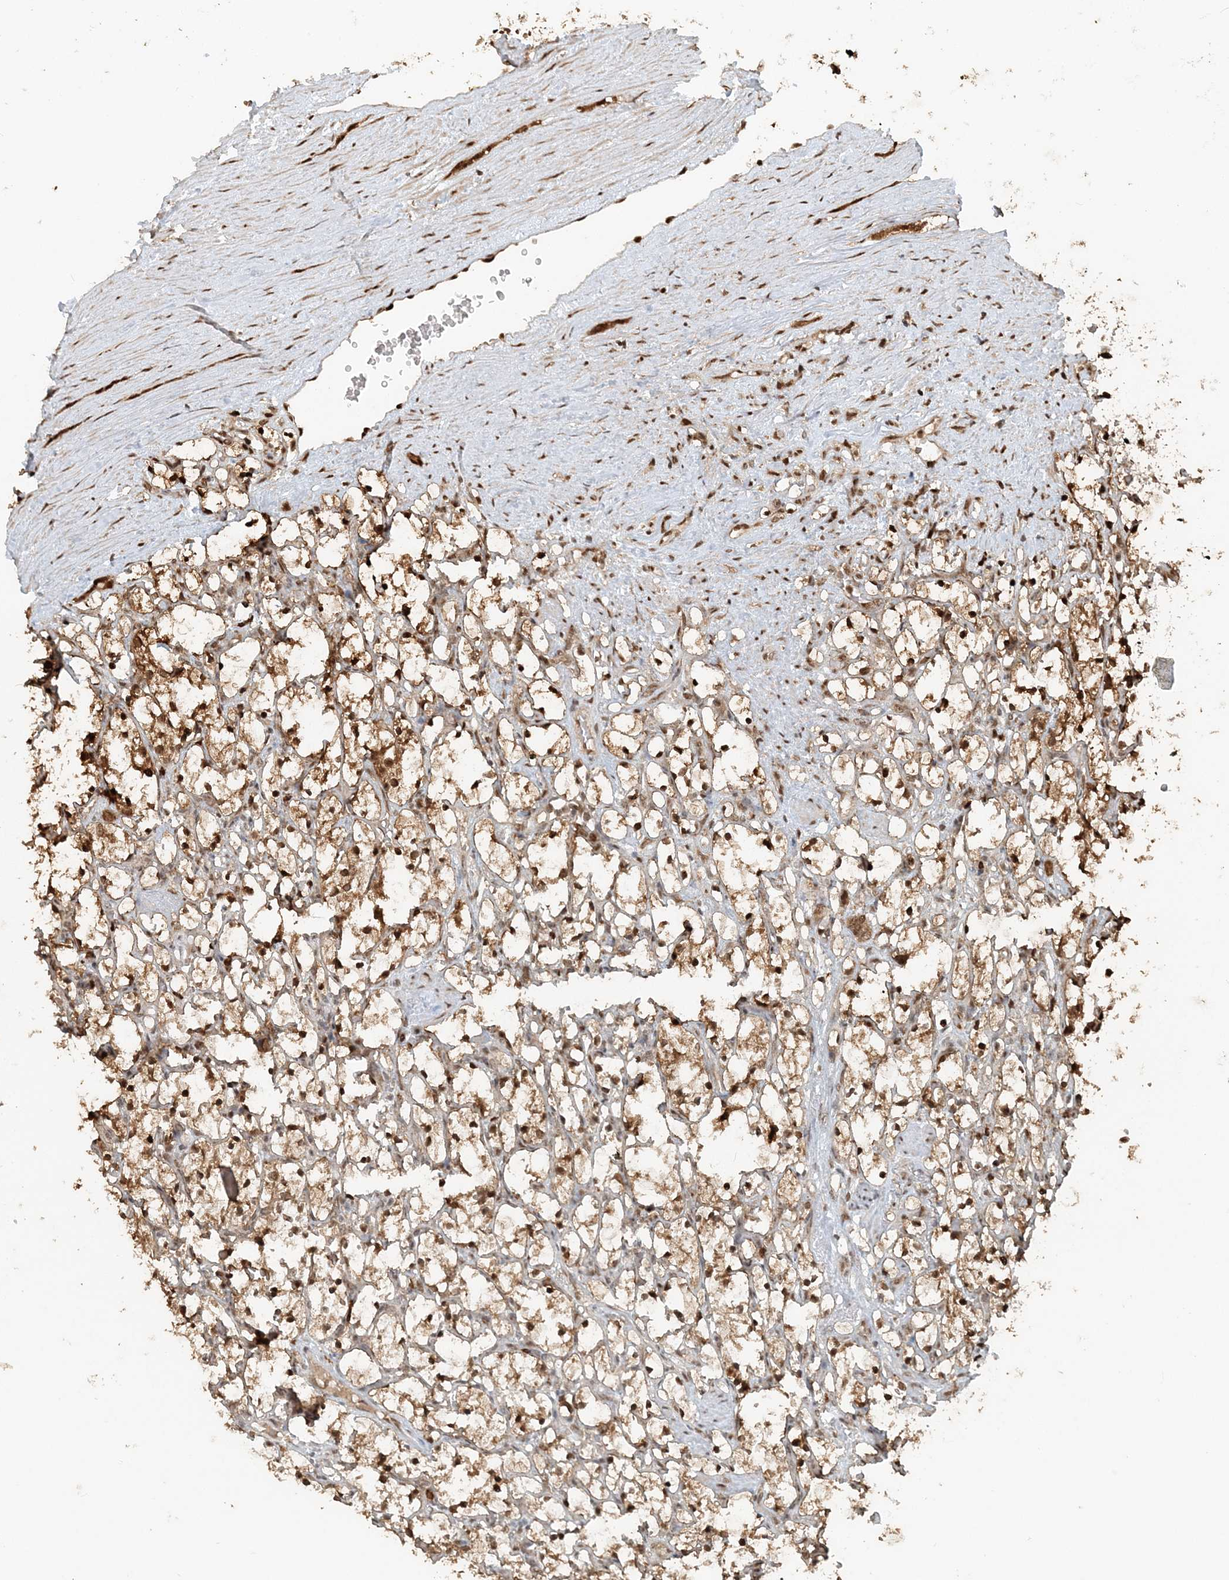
{"staining": {"intensity": "strong", "quantity": ">75%", "location": "nuclear"}, "tissue": "renal cancer", "cell_type": "Tumor cells", "image_type": "cancer", "snomed": [{"axis": "morphology", "description": "Adenocarcinoma, NOS"}, {"axis": "topography", "description": "Kidney"}], "caption": "A high amount of strong nuclear staining is seen in approximately >75% of tumor cells in renal cancer (adenocarcinoma) tissue. (Stains: DAB in brown, nuclei in blue, Microscopy: brightfield microscopy at high magnification).", "gene": "ARHGAP35", "patient": {"sex": "female", "age": 69}}